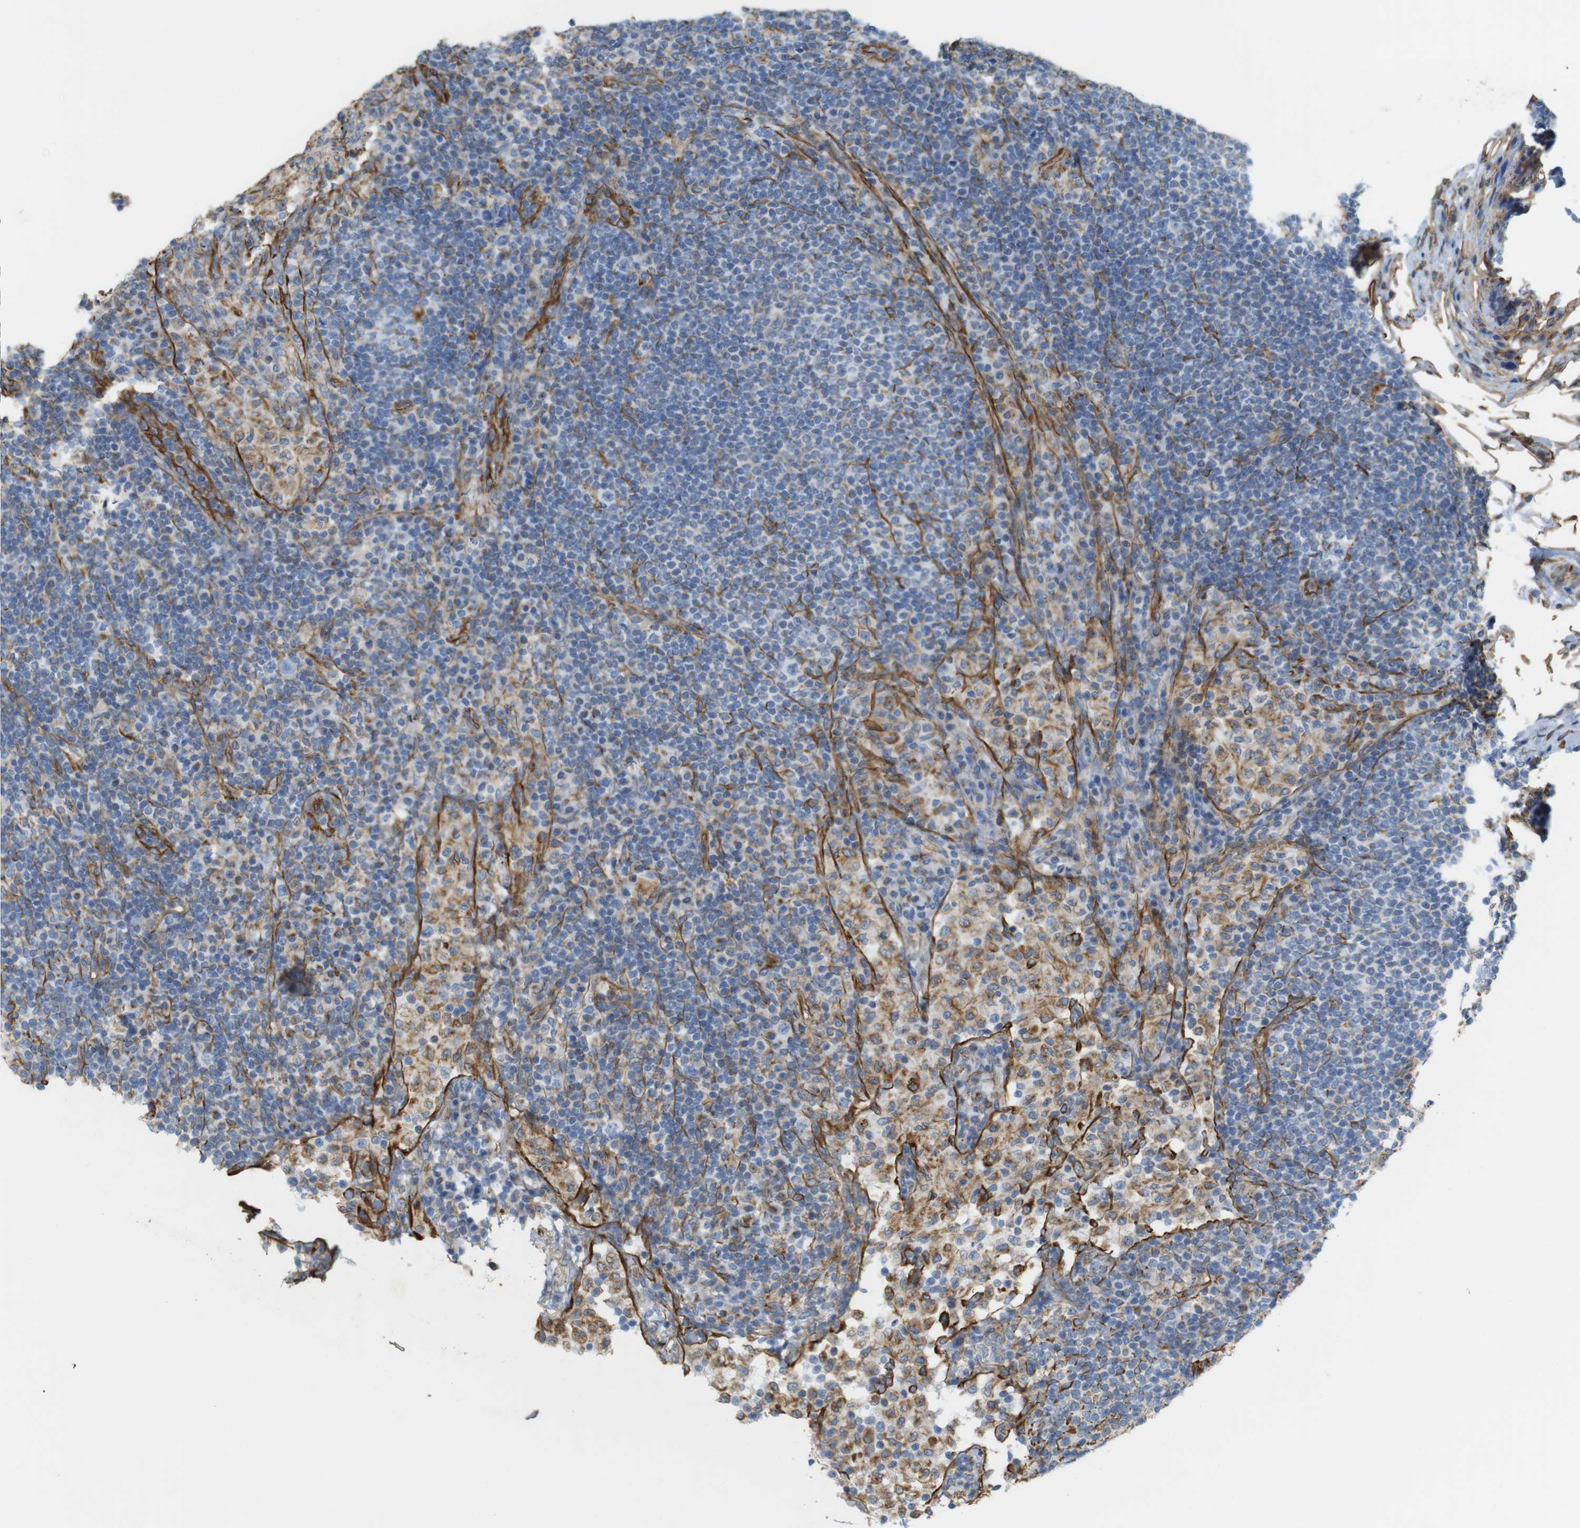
{"staining": {"intensity": "negative", "quantity": "none", "location": "none"}, "tissue": "lymph node", "cell_type": "Germinal center cells", "image_type": "normal", "snomed": [{"axis": "morphology", "description": "Normal tissue, NOS"}, {"axis": "topography", "description": "Lymph node"}], "caption": "Germinal center cells show no significant expression in unremarkable lymph node.", "gene": "MS4A10", "patient": {"sex": "female", "age": 53}}